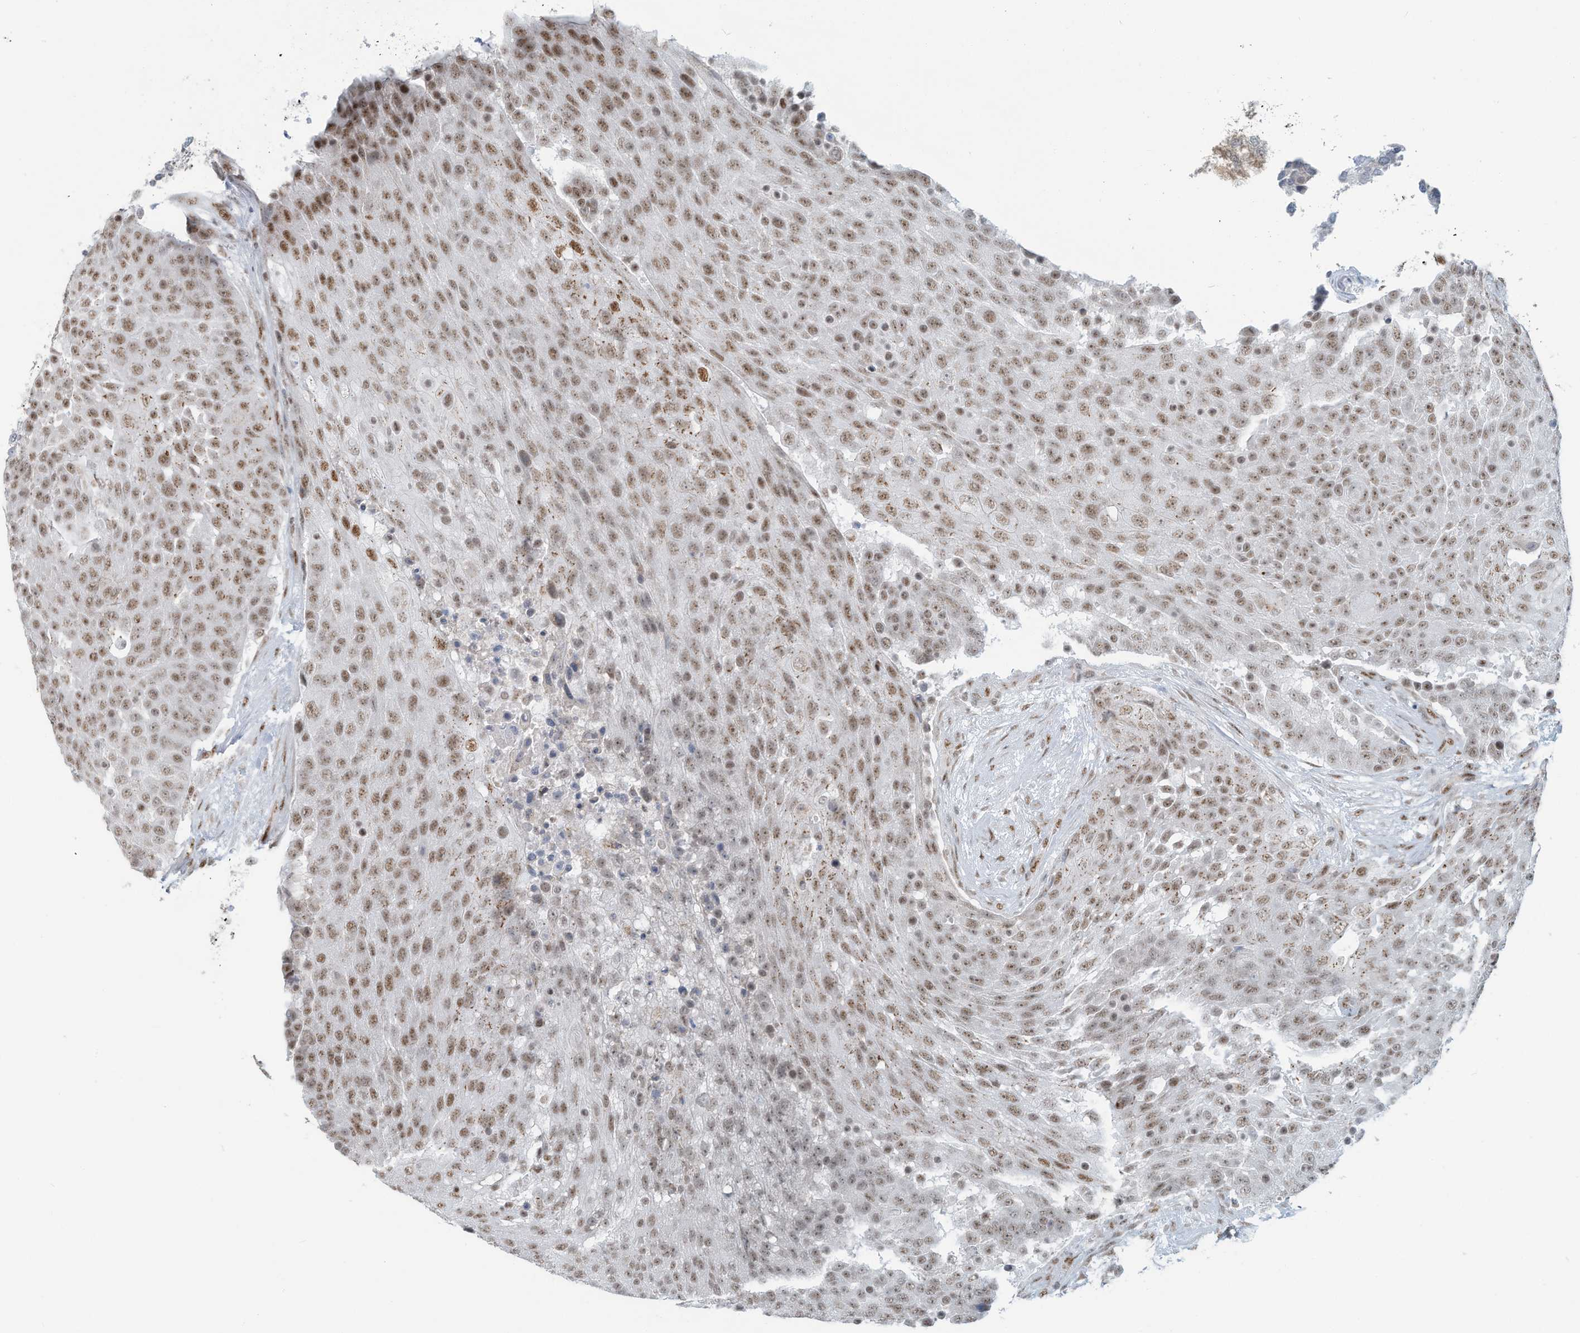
{"staining": {"intensity": "moderate", "quantity": ">75%", "location": "nuclear"}, "tissue": "urothelial cancer", "cell_type": "Tumor cells", "image_type": "cancer", "snomed": [{"axis": "morphology", "description": "Urothelial carcinoma, High grade"}, {"axis": "topography", "description": "Urinary bladder"}], "caption": "Urothelial carcinoma (high-grade) stained with DAB immunohistochemistry (IHC) reveals medium levels of moderate nuclear positivity in about >75% of tumor cells.", "gene": "SARNP", "patient": {"sex": "female", "age": 63}}